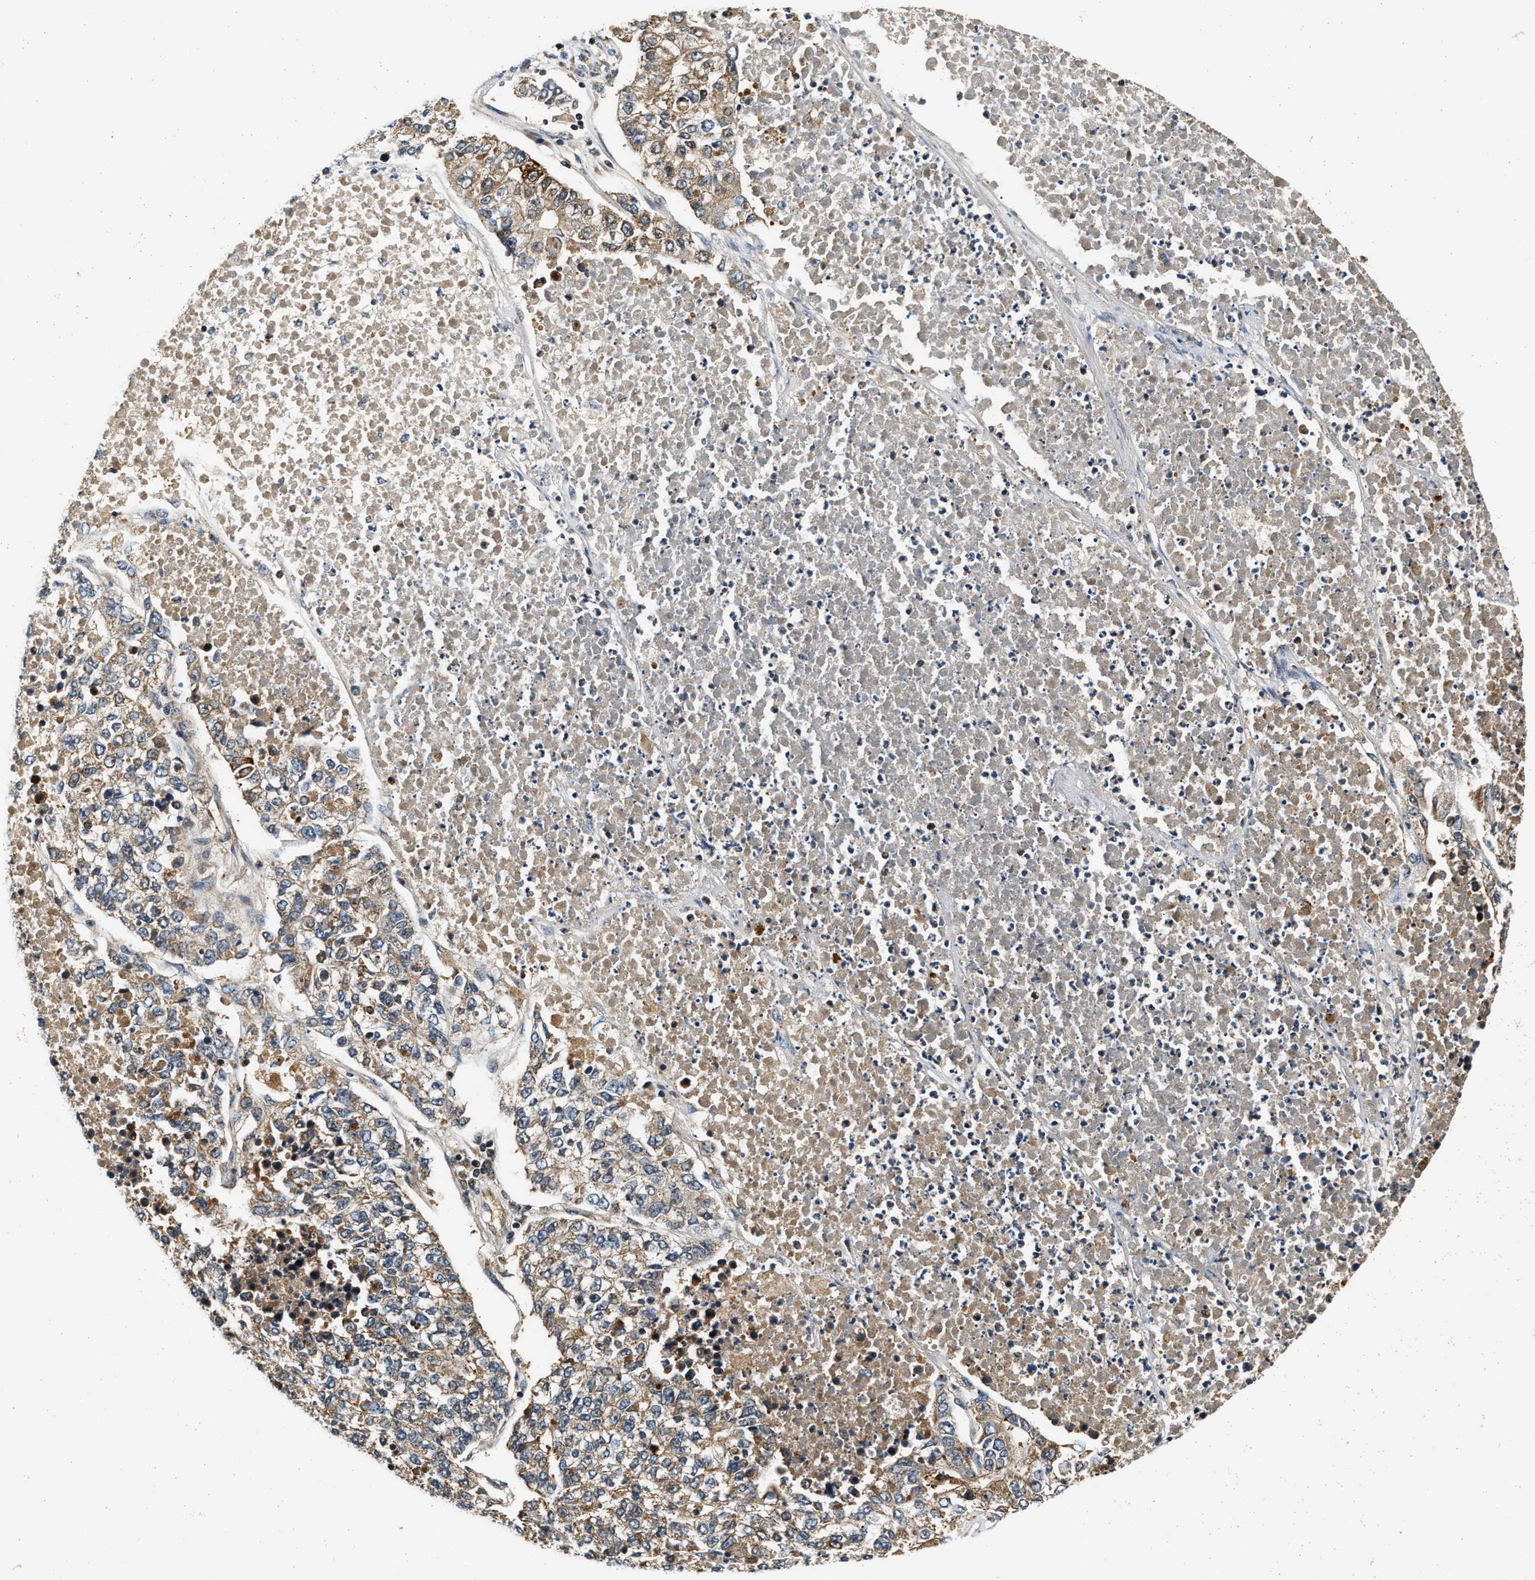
{"staining": {"intensity": "moderate", "quantity": "25%-75%", "location": "cytoplasmic/membranous"}, "tissue": "lung cancer", "cell_type": "Tumor cells", "image_type": "cancer", "snomed": [{"axis": "morphology", "description": "Adenocarcinoma, NOS"}, {"axis": "topography", "description": "Lung"}], "caption": "The photomicrograph shows staining of lung cancer, revealing moderate cytoplasmic/membranous protein staining (brown color) within tumor cells. The staining was performed using DAB, with brown indicating positive protein expression. Nuclei are stained blue with hematoxylin.", "gene": "EXTL2", "patient": {"sex": "male", "age": 49}}